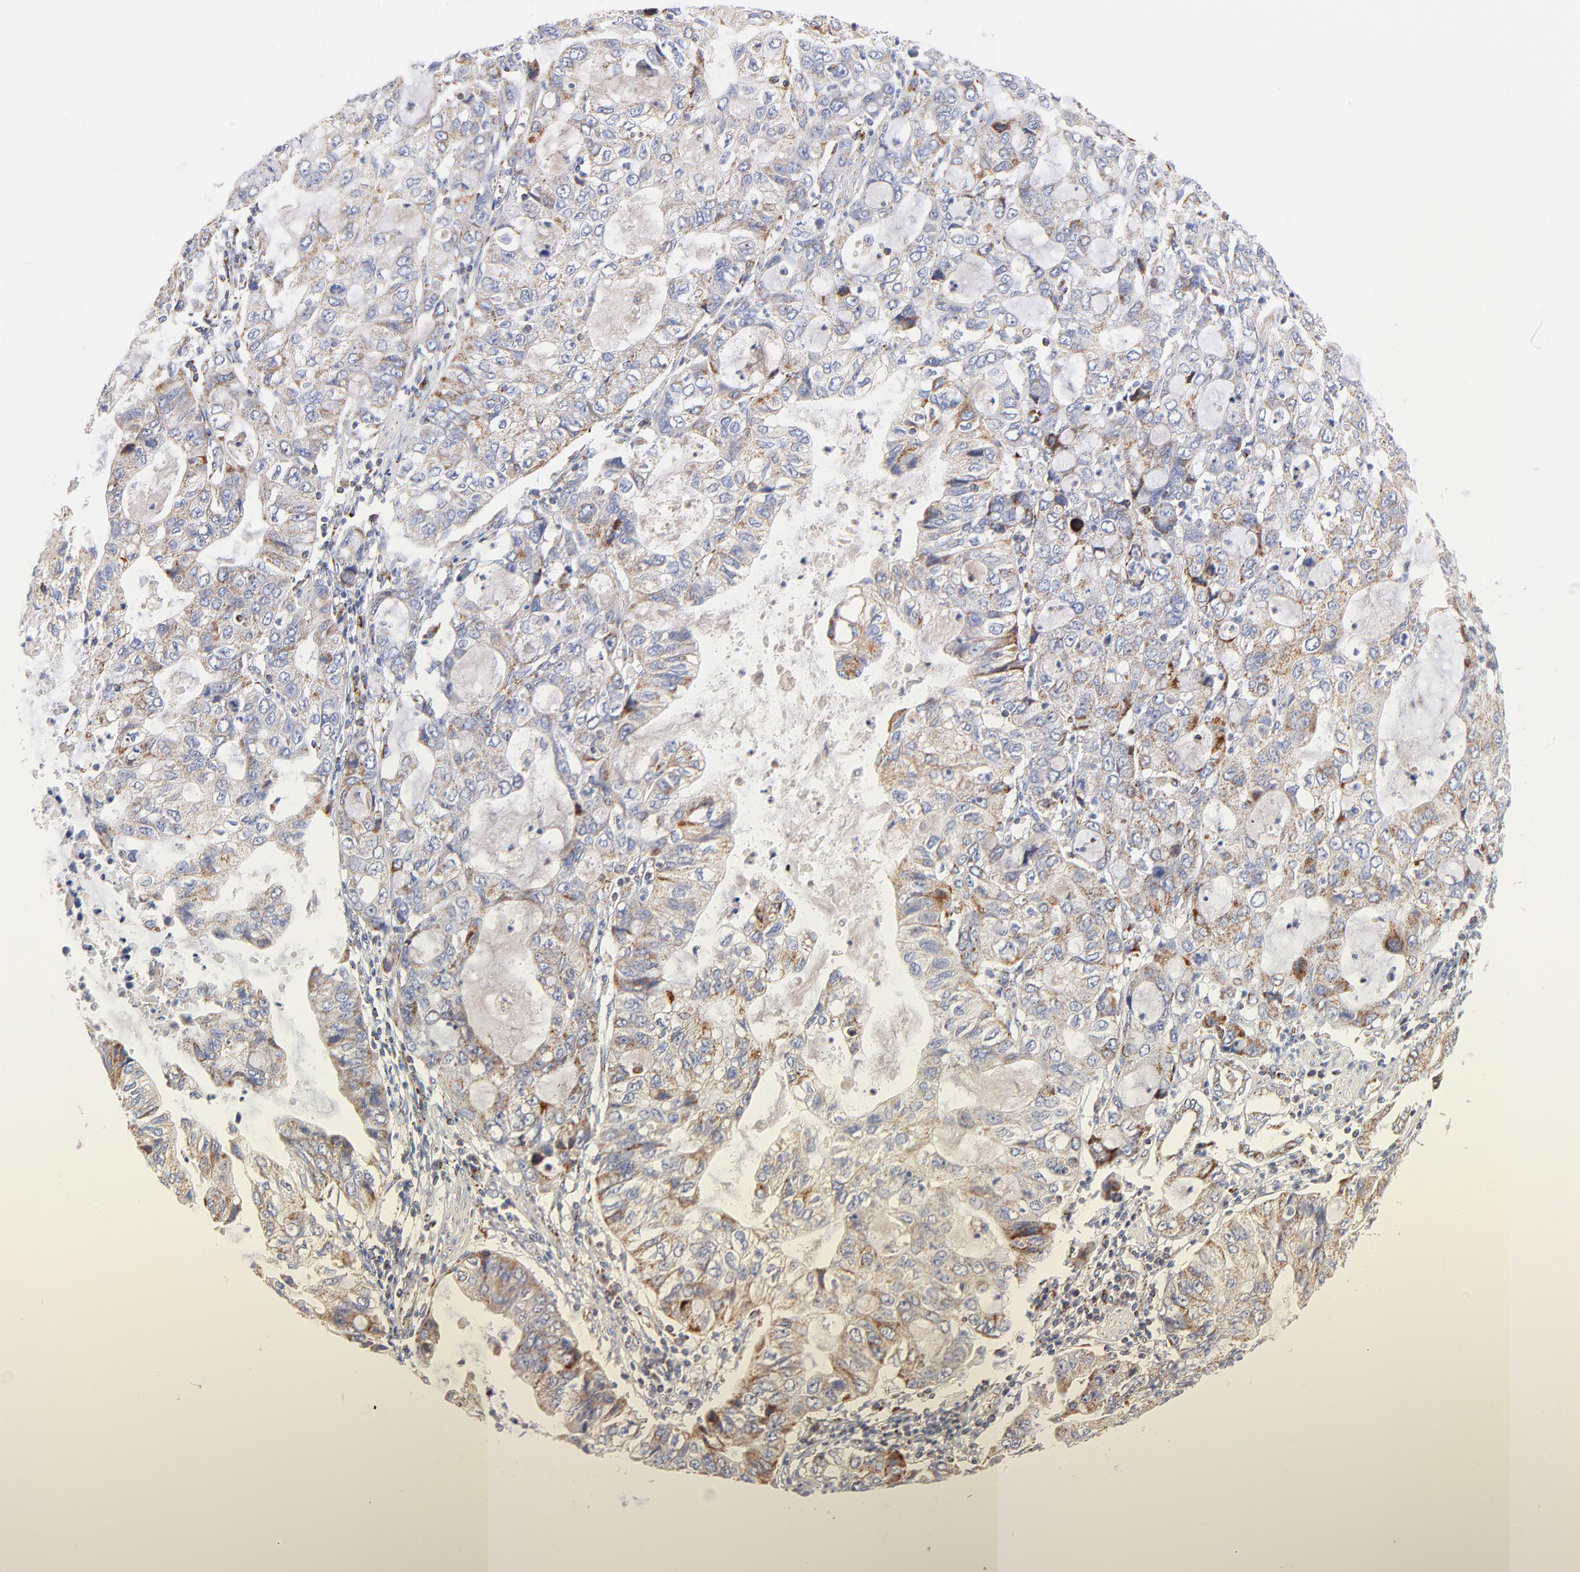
{"staining": {"intensity": "weak", "quantity": "25%-75%", "location": "cytoplasmic/membranous"}, "tissue": "stomach cancer", "cell_type": "Tumor cells", "image_type": "cancer", "snomed": [{"axis": "morphology", "description": "Adenocarcinoma, NOS"}, {"axis": "topography", "description": "Stomach, upper"}], "caption": "High-power microscopy captured an IHC photomicrograph of stomach cancer, revealing weak cytoplasmic/membranous positivity in about 25%-75% of tumor cells.", "gene": "DLAT", "patient": {"sex": "female", "age": 52}}